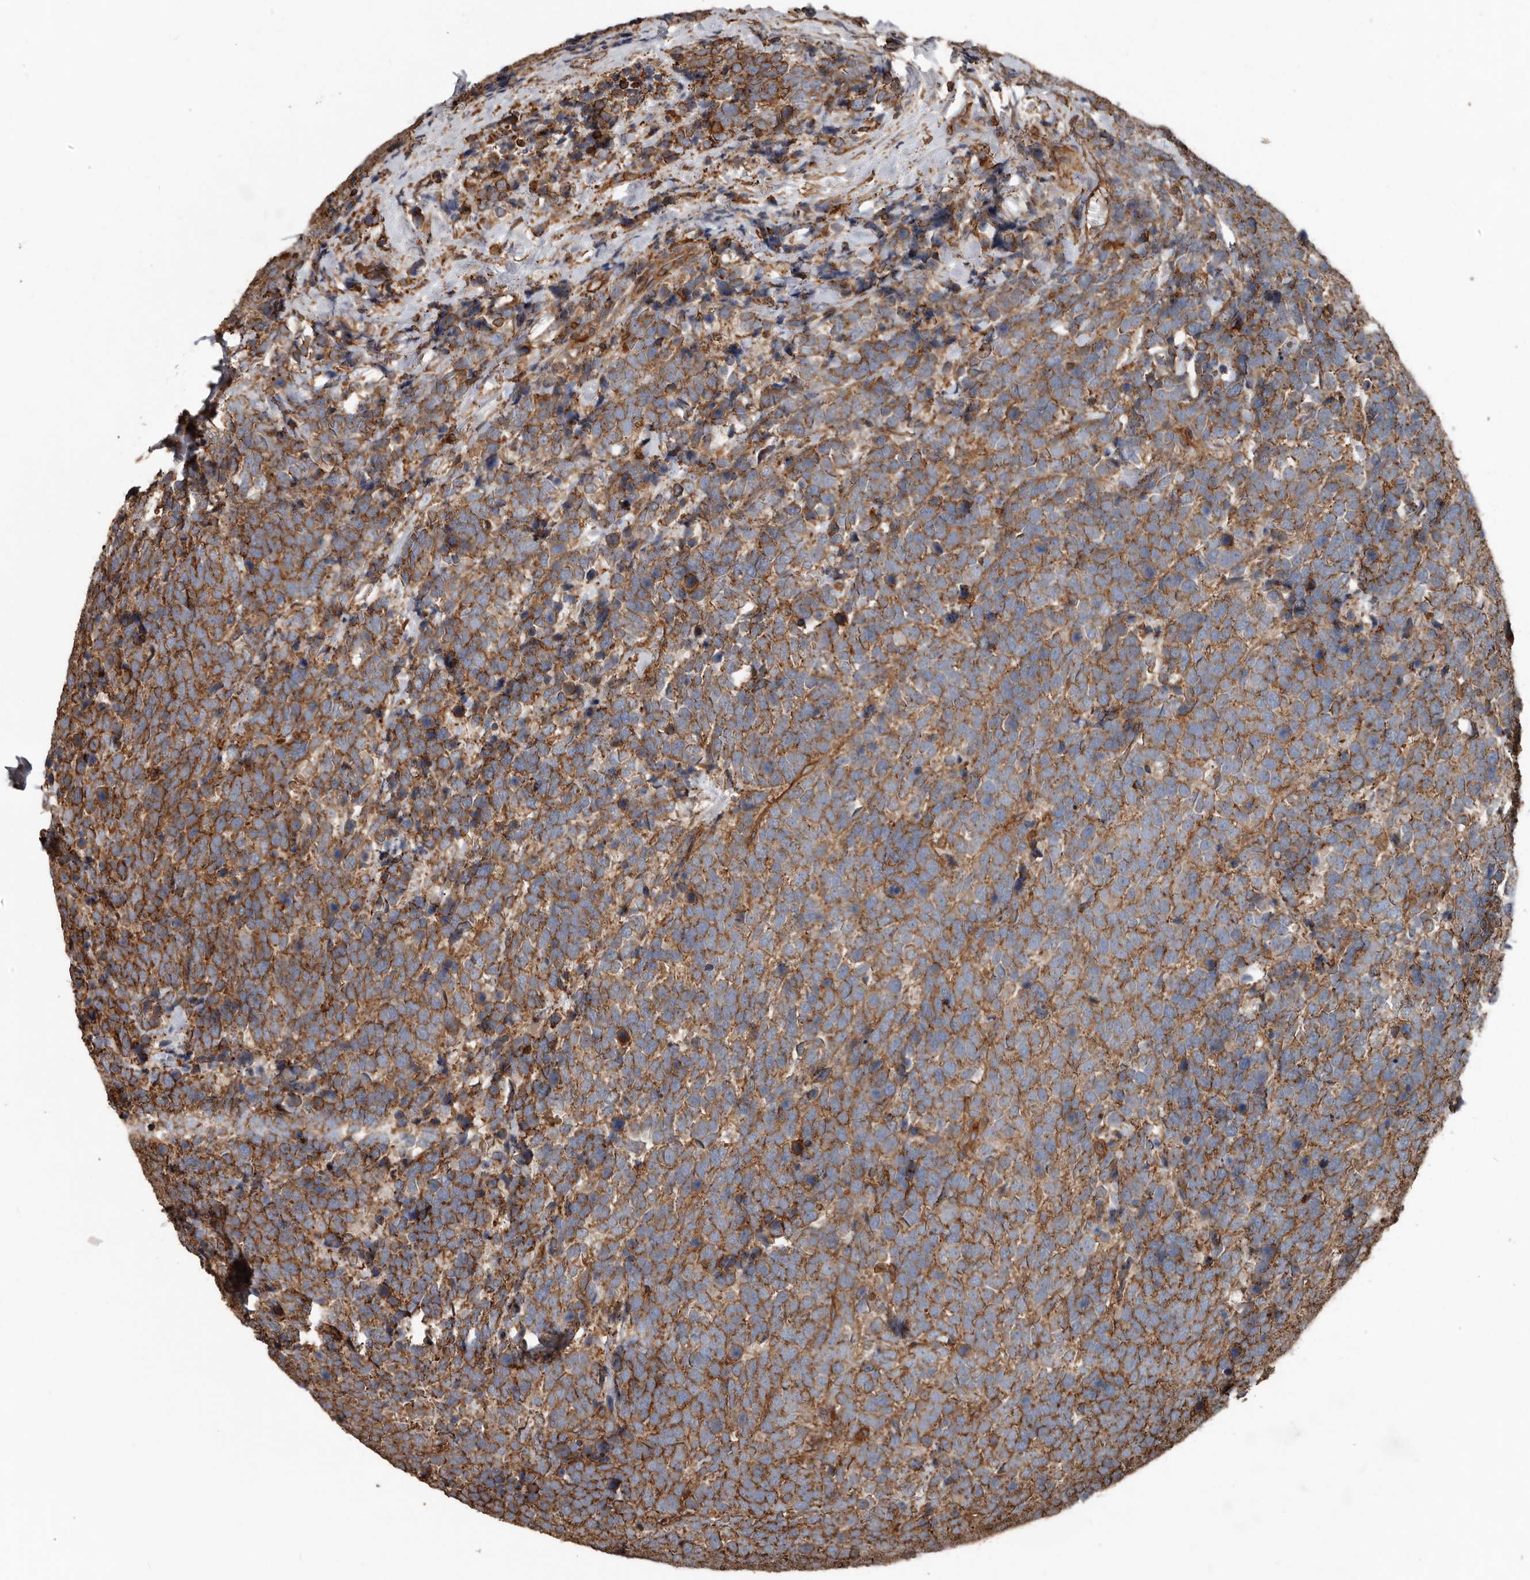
{"staining": {"intensity": "strong", "quantity": "25%-75%", "location": "cytoplasmic/membranous"}, "tissue": "urothelial cancer", "cell_type": "Tumor cells", "image_type": "cancer", "snomed": [{"axis": "morphology", "description": "Urothelial carcinoma, High grade"}, {"axis": "topography", "description": "Urinary bladder"}], "caption": "Immunohistochemistry (IHC) staining of high-grade urothelial carcinoma, which demonstrates high levels of strong cytoplasmic/membranous expression in approximately 25%-75% of tumor cells indicating strong cytoplasmic/membranous protein positivity. The staining was performed using DAB (3,3'-diaminobenzidine) (brown) for protein detection and nuclei were counterstained in hematoxylin (blue).", "gene": "DENND6B", "patient": {"sex": "female", "age": 82}}